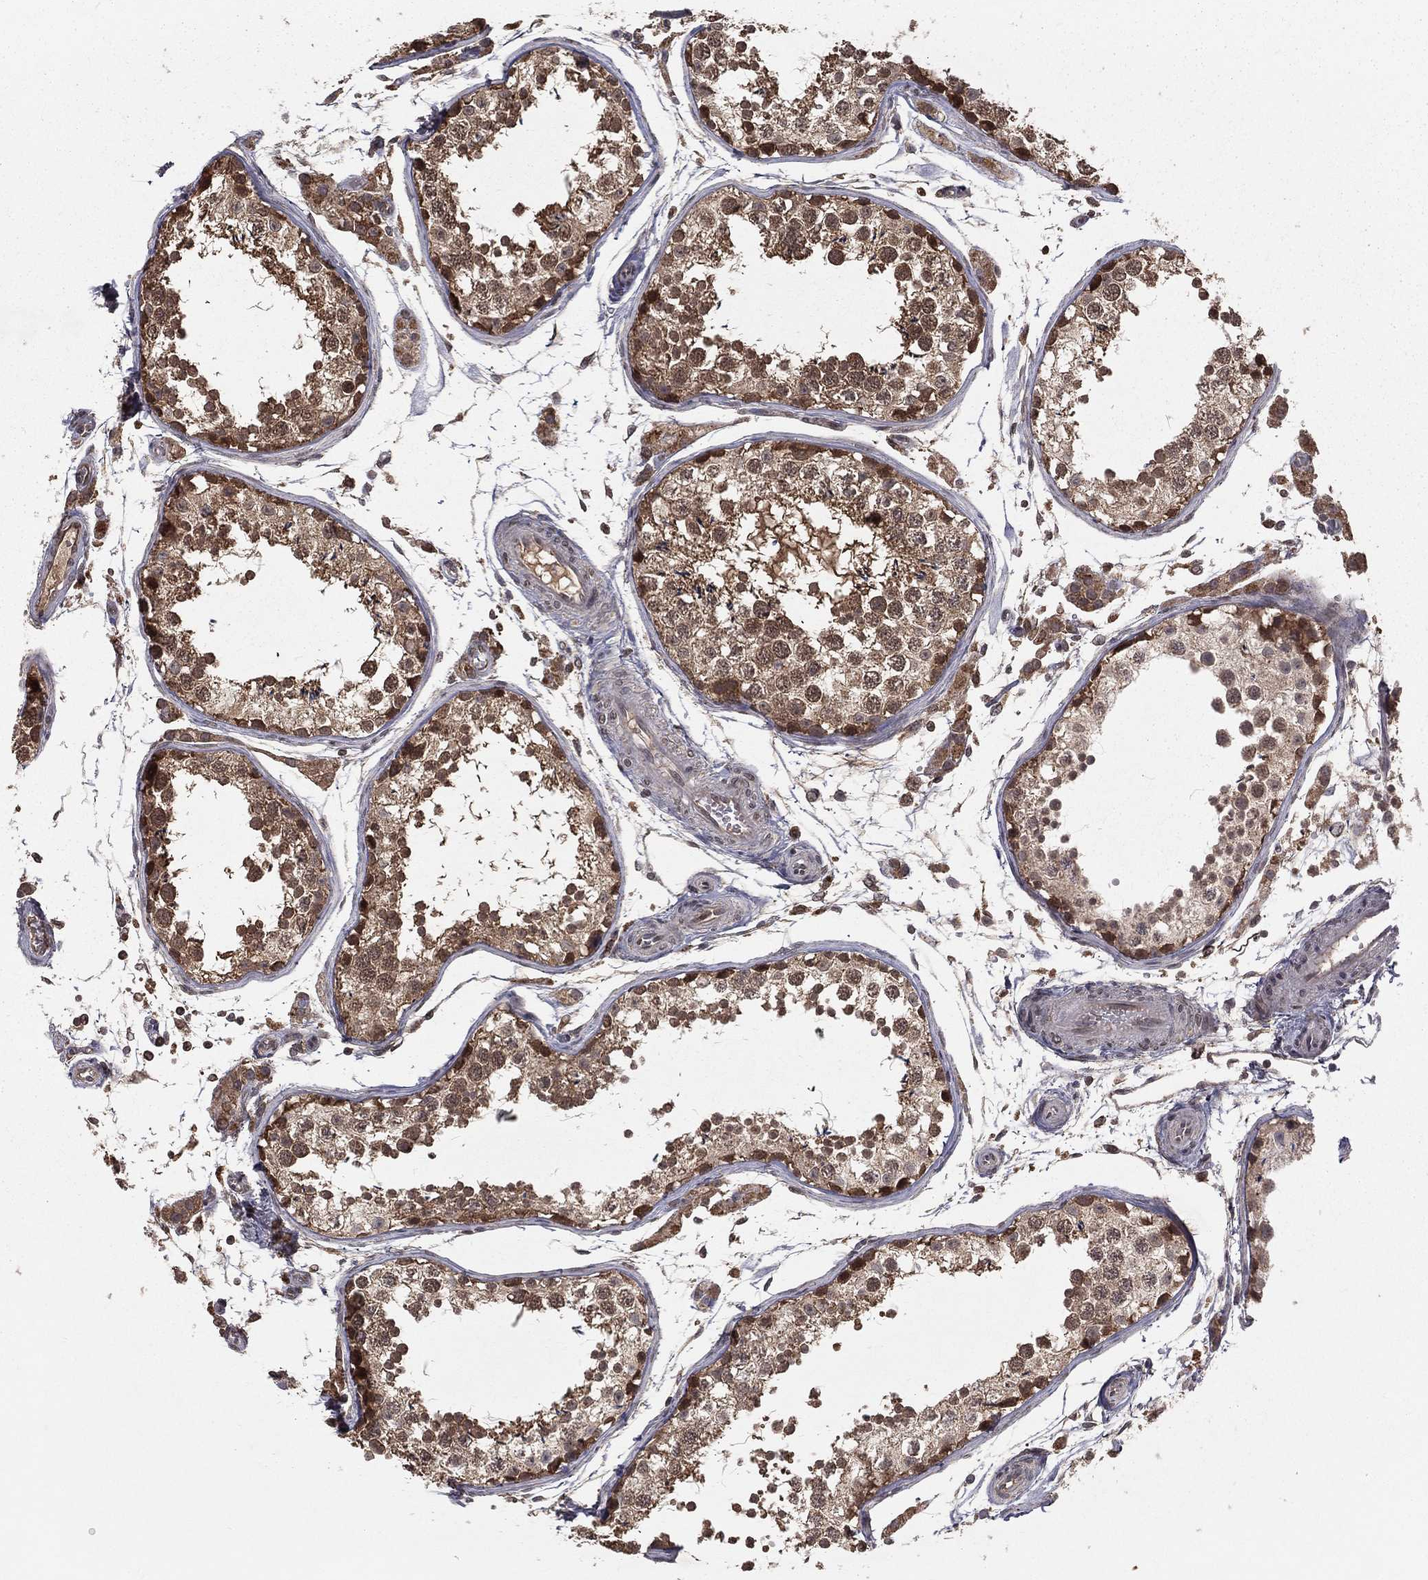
{"staining": {"intensity": "moderate", "quantity": ">75%", "location": "cytoplasmic/membranous,nuclear"}, "tissue": "testis", "cell_type": "Cells in seminiferous ducts", "image_type": "normal", "snomed": [{"axis": "morphology", "description": "Normal tissue, NOS"}, {"axis": "topography", "description": "Testis"}], "caption": "Protein positivity by immunohistochemistry (IHC) shows moderate cytoplasmic/membranous,nuclear staining in approximately >75% of cells in seminiferous ducts in normal testis.", "gene": "ZDHHC15", "patient": {"sex": "male", "age": 29}}